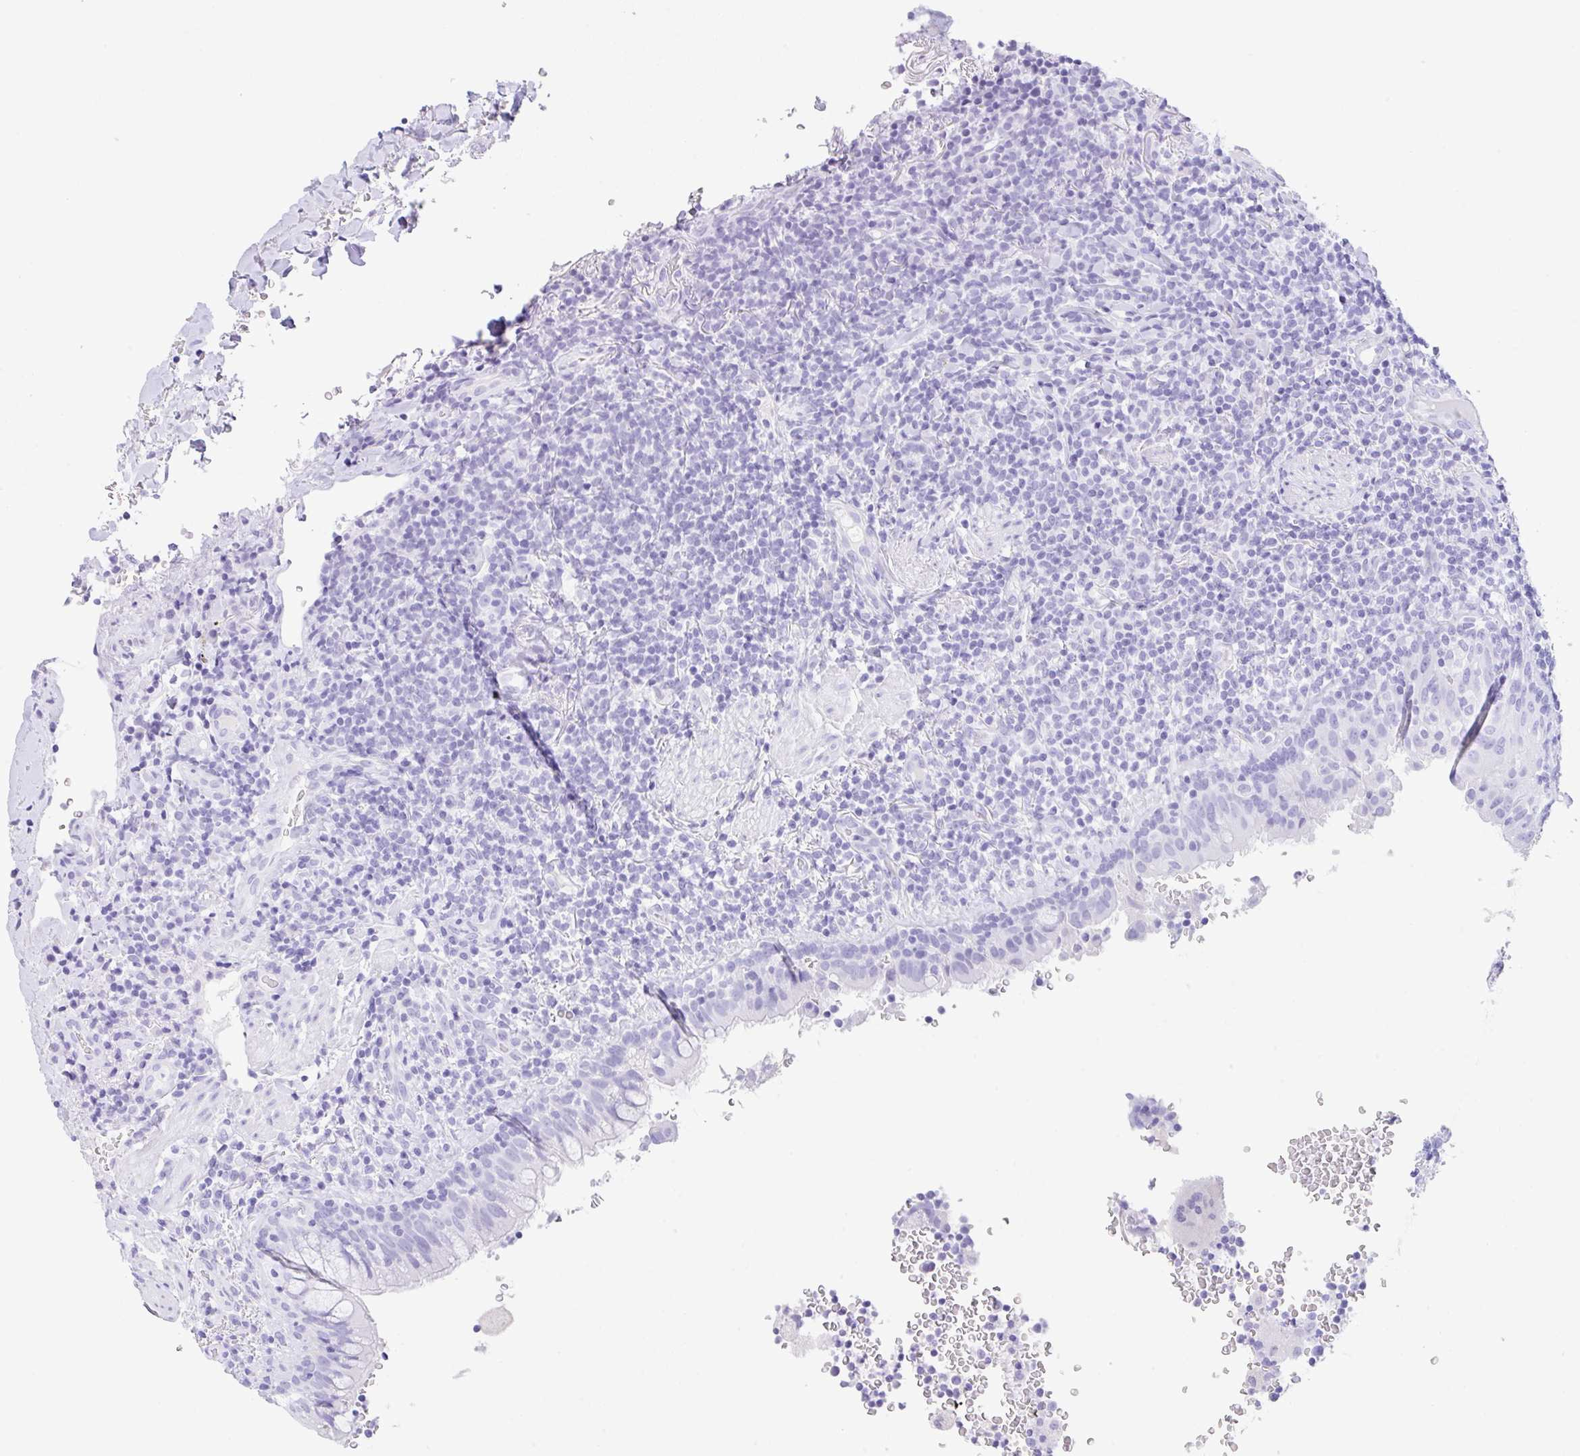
{"staining": {"intensity": "negative", "quantity": "none", "location": "none"}, "tissue": "lymphoma", "cell_type": "Tumor cells", "image_type": "cancer", "snomed": [{"axis": "morphology", "description": "Malignant lymphoma, non-Hodgkin's type, Low grade"}, {"axis": "topography", "description": "Lung"}], "caption": "Image shows no significant protein expression in tumor cells of malignant lymphoma, non-Hodgkin's type (low-grade).", "gene": "CPA1", "patient": {"sex": "female", "age": 71}}